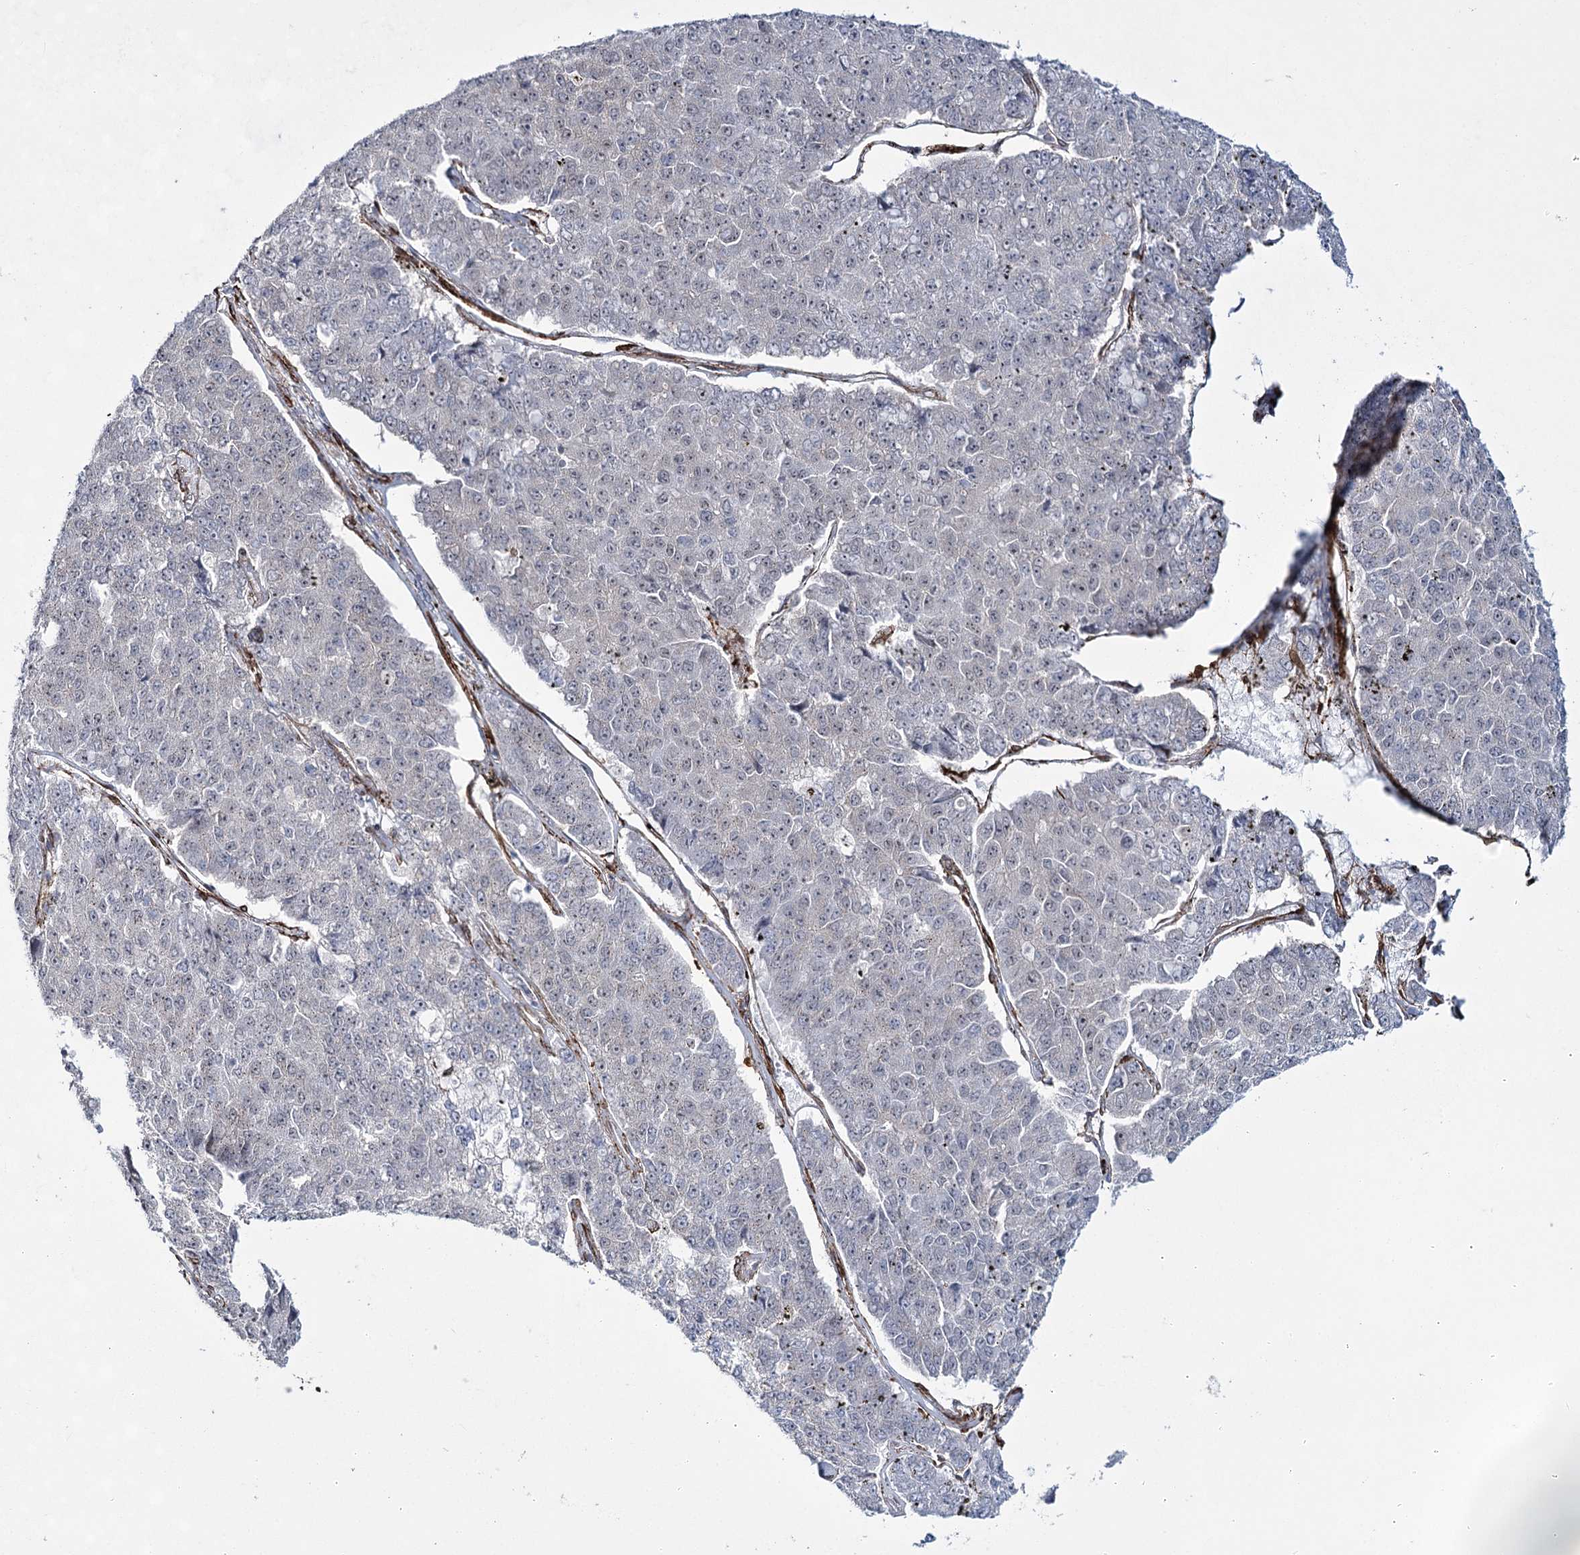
{"staining": {"intensity": "negative", "quantity": "none", "location": "none"}, "tissue": "pancreatic cancer", "cell_type": "Tumor cells", "image_type": "cancer", "snomed": [{"axis": "morphology", "description": "Adenocarcinoma, NOS"}, {"axis": "topography", "description": "Pancreas"}], "caption": "Immunohistochemistry image of neoplastic tissue: human adenocarcinoma (pancreatic) stained with DAB (3,3'-diaminobenzidine) shows no significant protein positivity in tumor cells.", "gene": "CWF19L1", "patient": {"sex": "male", "age": 50}}